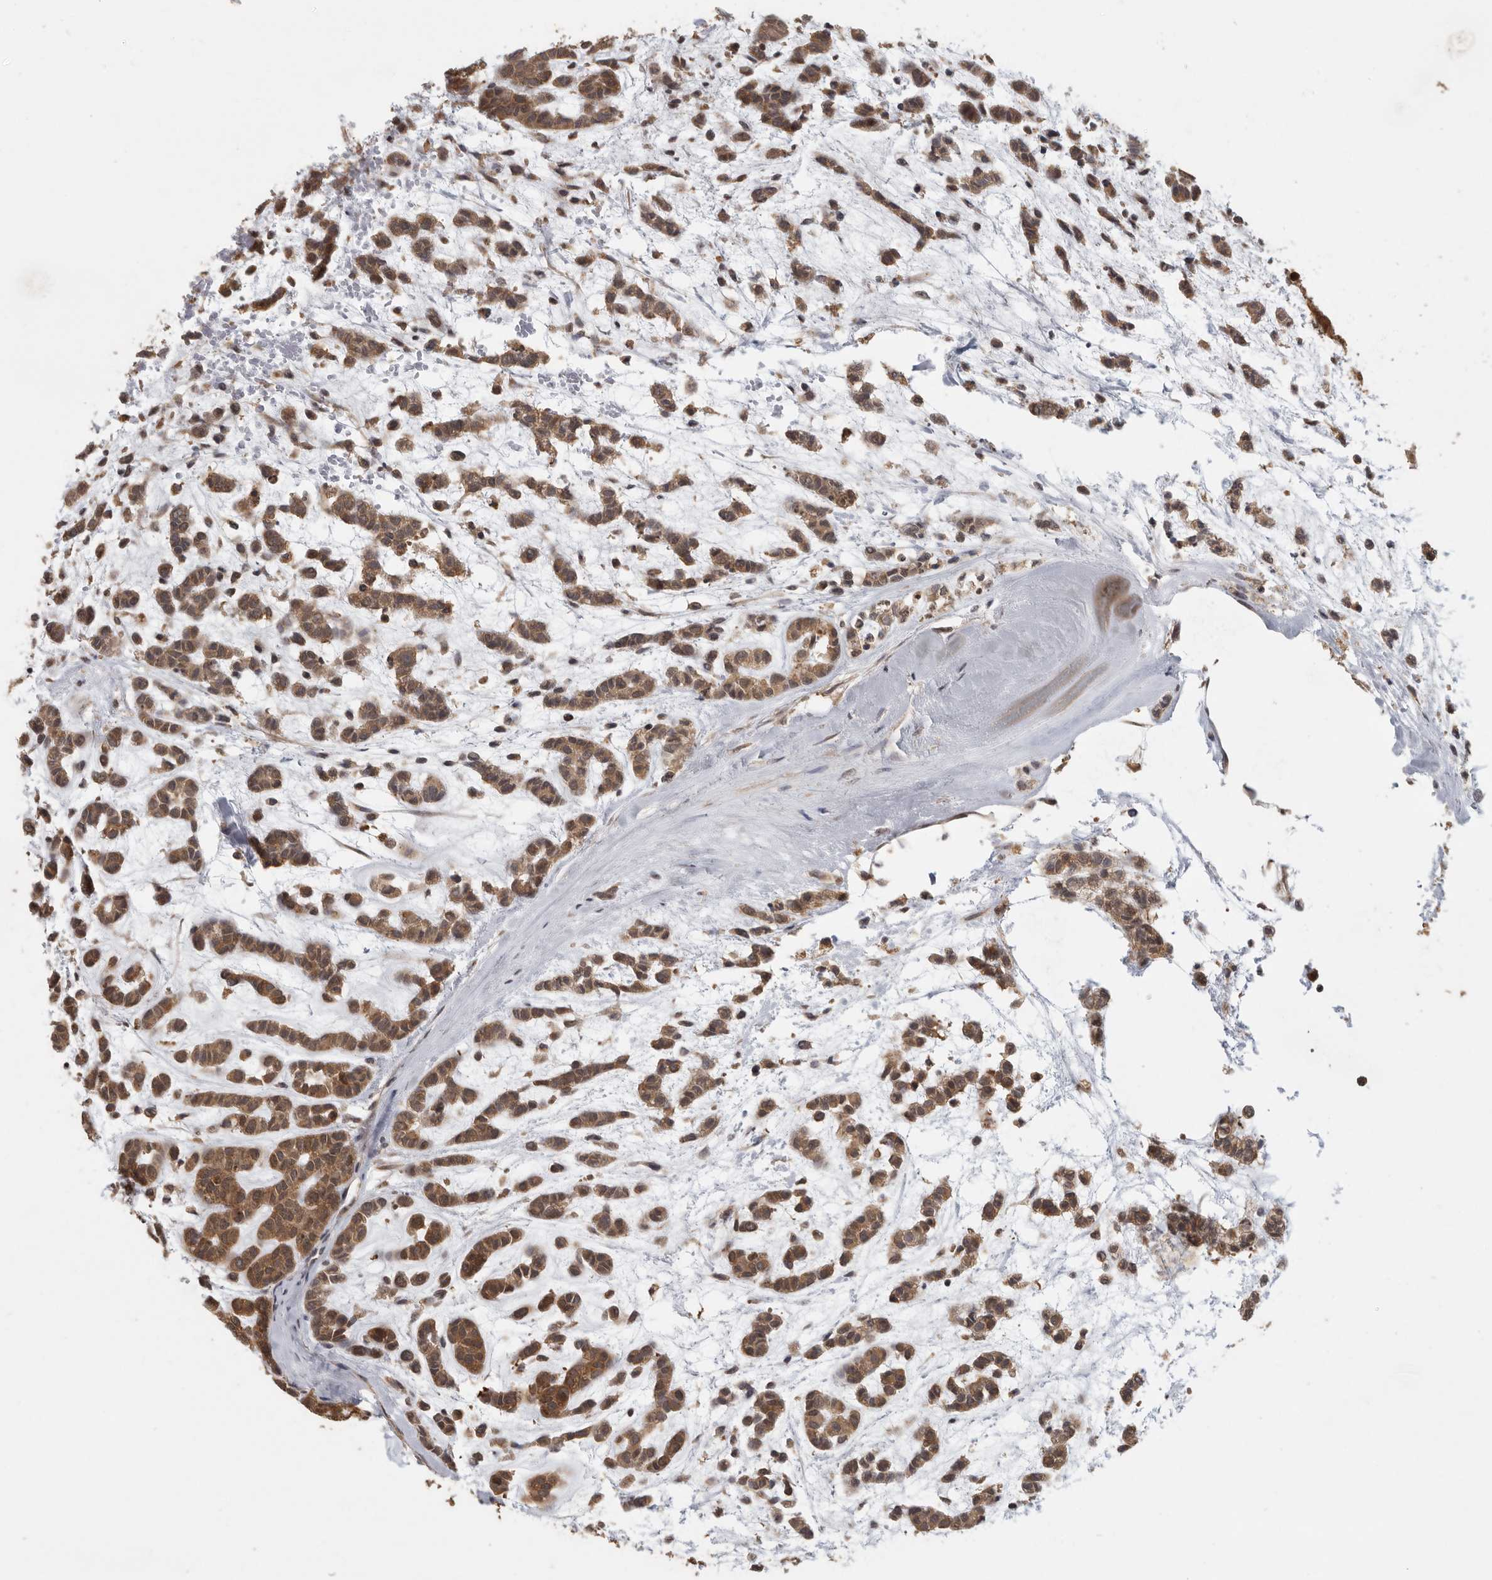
{"staining": {"intensity": "strong", "quantity": ">75%", "location": "cytoplasmic/membranous"}, "tissue": "head and neck cancer", "cell_type": "Tumor cells", "image_type": "cancer", "snomed": [{"axis": "morphology", "description": "Adenocarcinoma, NOS"}, {"axis": "morphology", "description": "Adenoma, NOS"}, {"axis": "topography", "description": "Head-Neck"}], "caption": "IHC photomicrograph of neoplastic tissue: human head and neck adenocarcinoma stained using immunohistochemistry (IHC) shows high levels of strong protein expression localized specifically in the cytoplasmic/membranous of tumor cells, appearing as a cytoplasmic/membranous brown color.", "gene": "CCT8", "patient": {"sex": "female", "age": 55}}